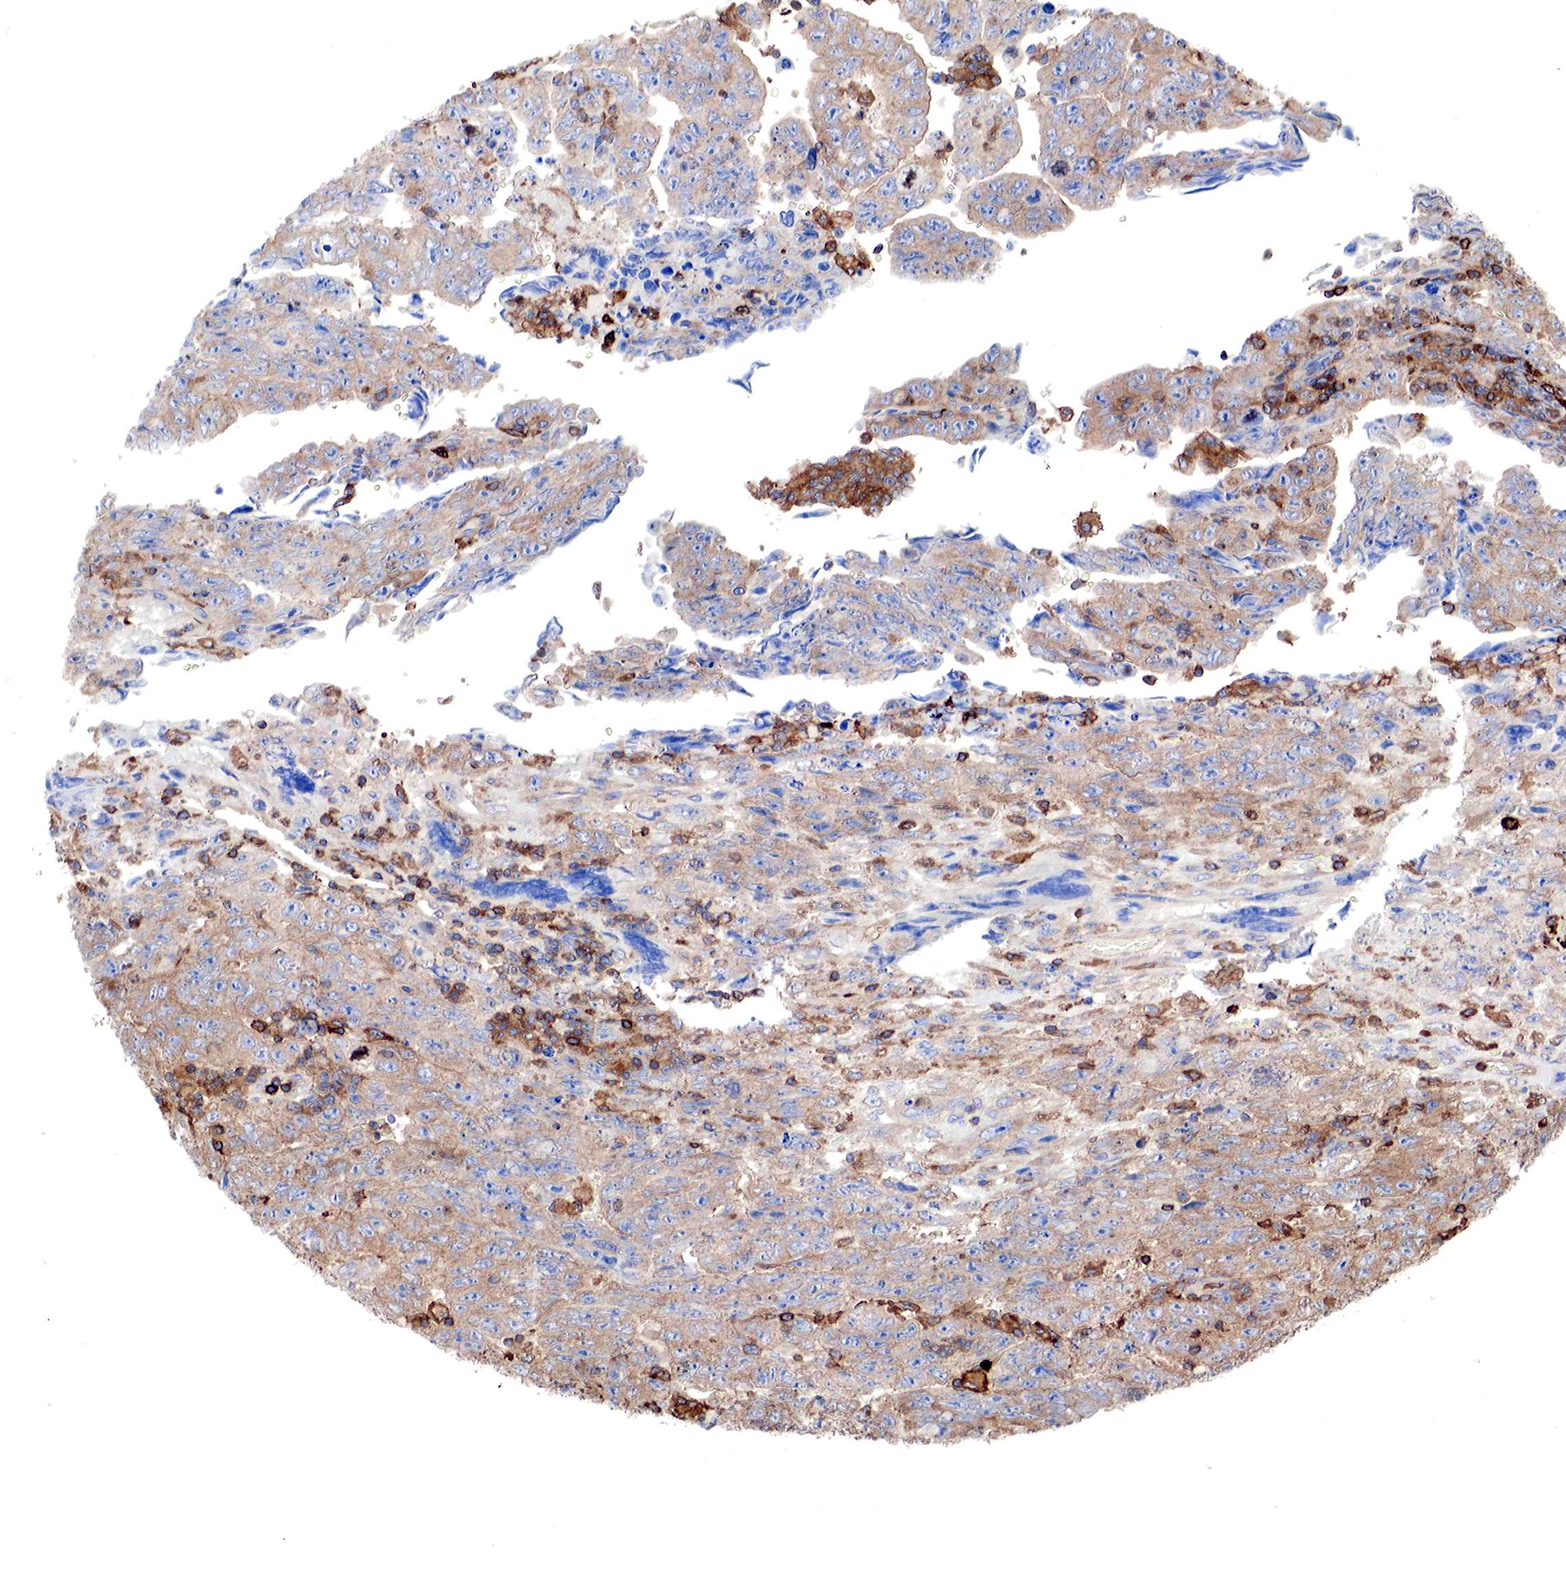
{"staining": {"intensity": "moderate", "quantity": ">75%", "location": "cytoplasmic/membranous"}, "tissue": "testis cancer", "cell_type": "Tumor cells", "image_type": "cancer", "snomed": [{"axis": "morphology", "description": "Carcinoma, Embryonal, NOS"}, {"axis": "topography", "description": "Testis"}], "caption": "A brown stain labels moderate cytoplasmic/membranous positivity of a protein in human testis cancer (embryonal carcinoma) tumor cells.", "gene": "G6PD", "patient": {"sex": "male", "age": 28}}